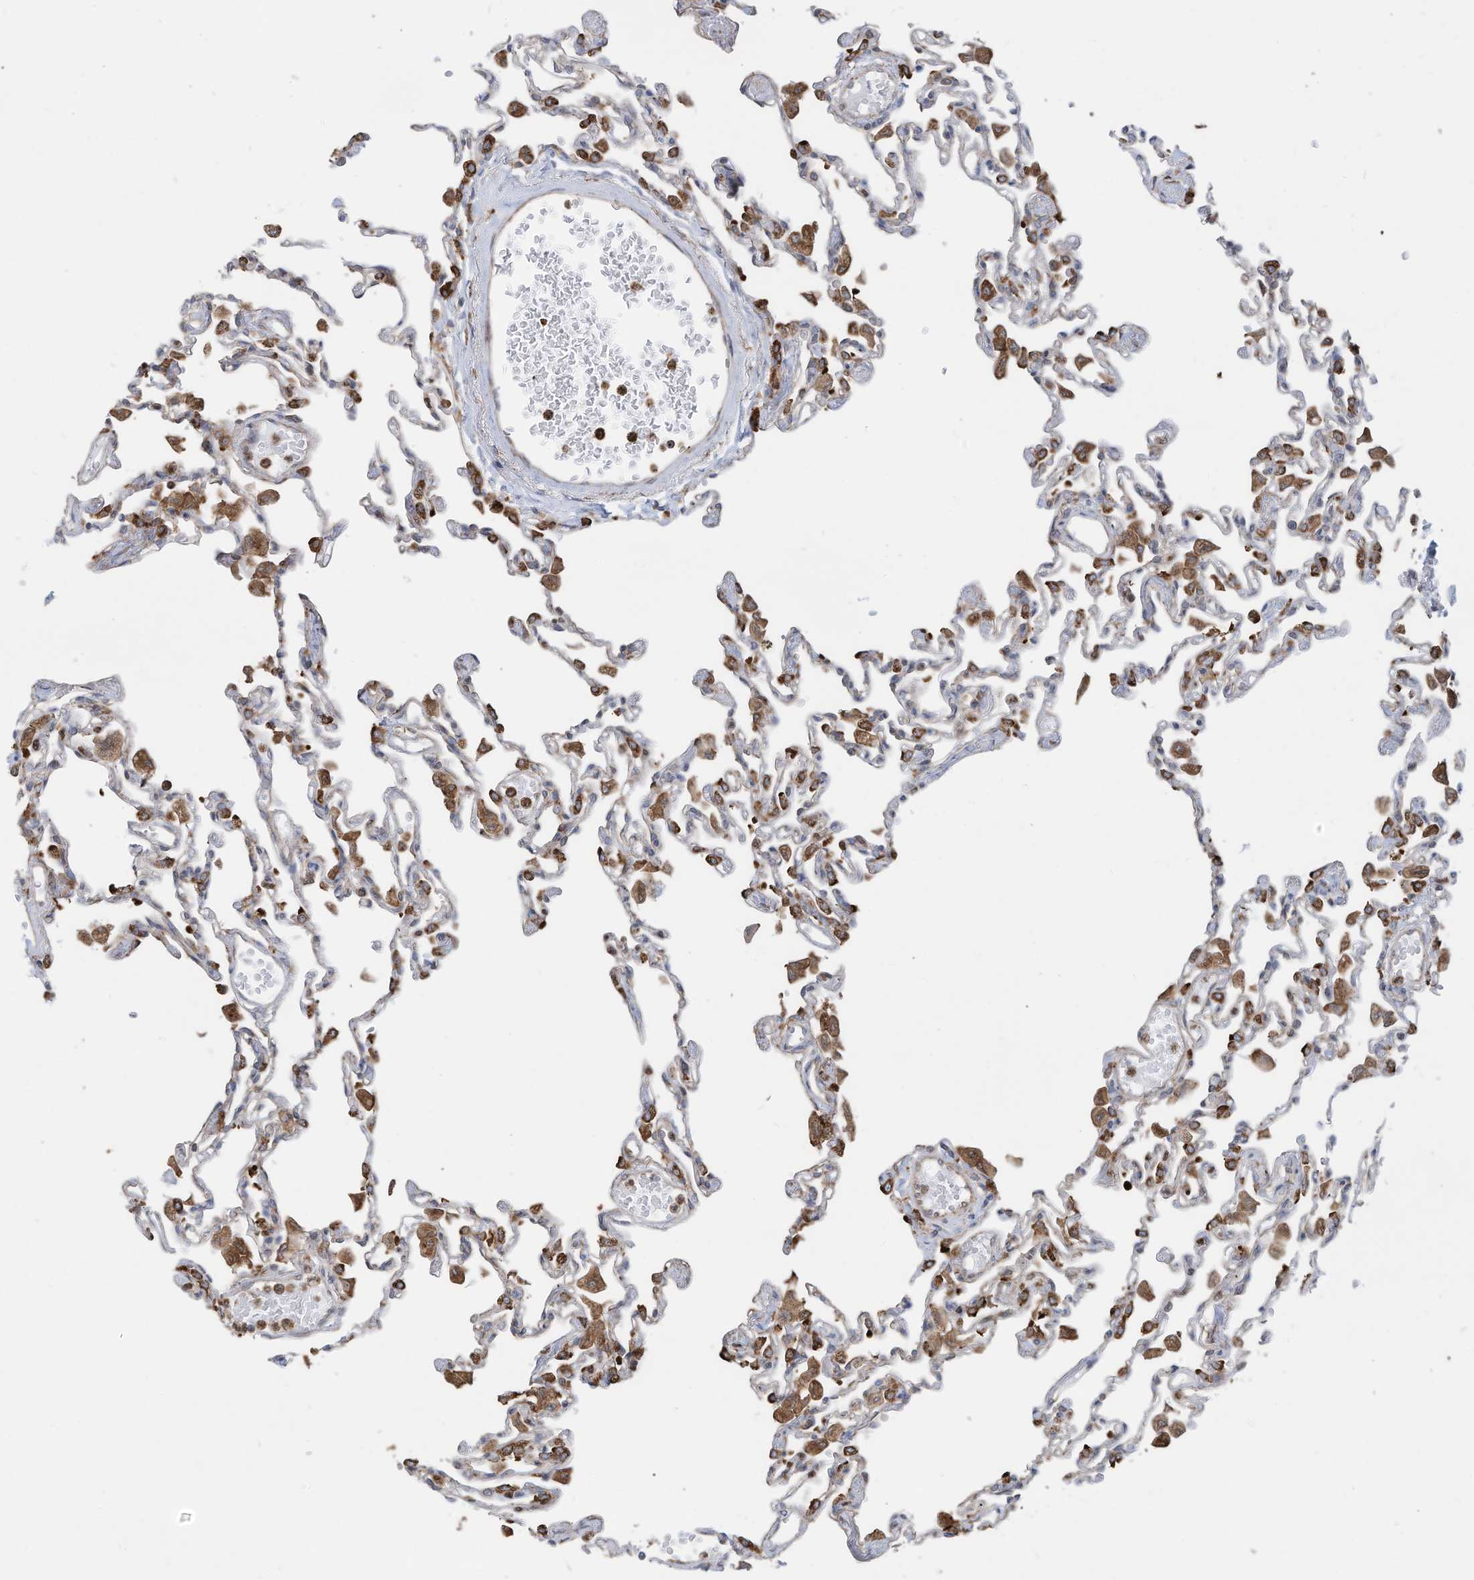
{"staining": {"intensity": "strong", "quantity": "<25%", "location": "cytoplasmic/membranous"}, "tissue": "lung", "cell_type": "Alveolar cells", "image_type": "normal", "snomed": [{"axis": "morphology", "description": "Normal tissue, NOS"}, {"axis": "topography", "description": "Bronchus"}, {"axis": "topography", "description": "Lung"}], "caption": "Protein expression analysis of normal human lung reveals strong cytoplasmic/membranous positivity in about <25% of alveolar cells.", "gene": "ZNF354C", "patient": {"sex": "female", "age": 49}}